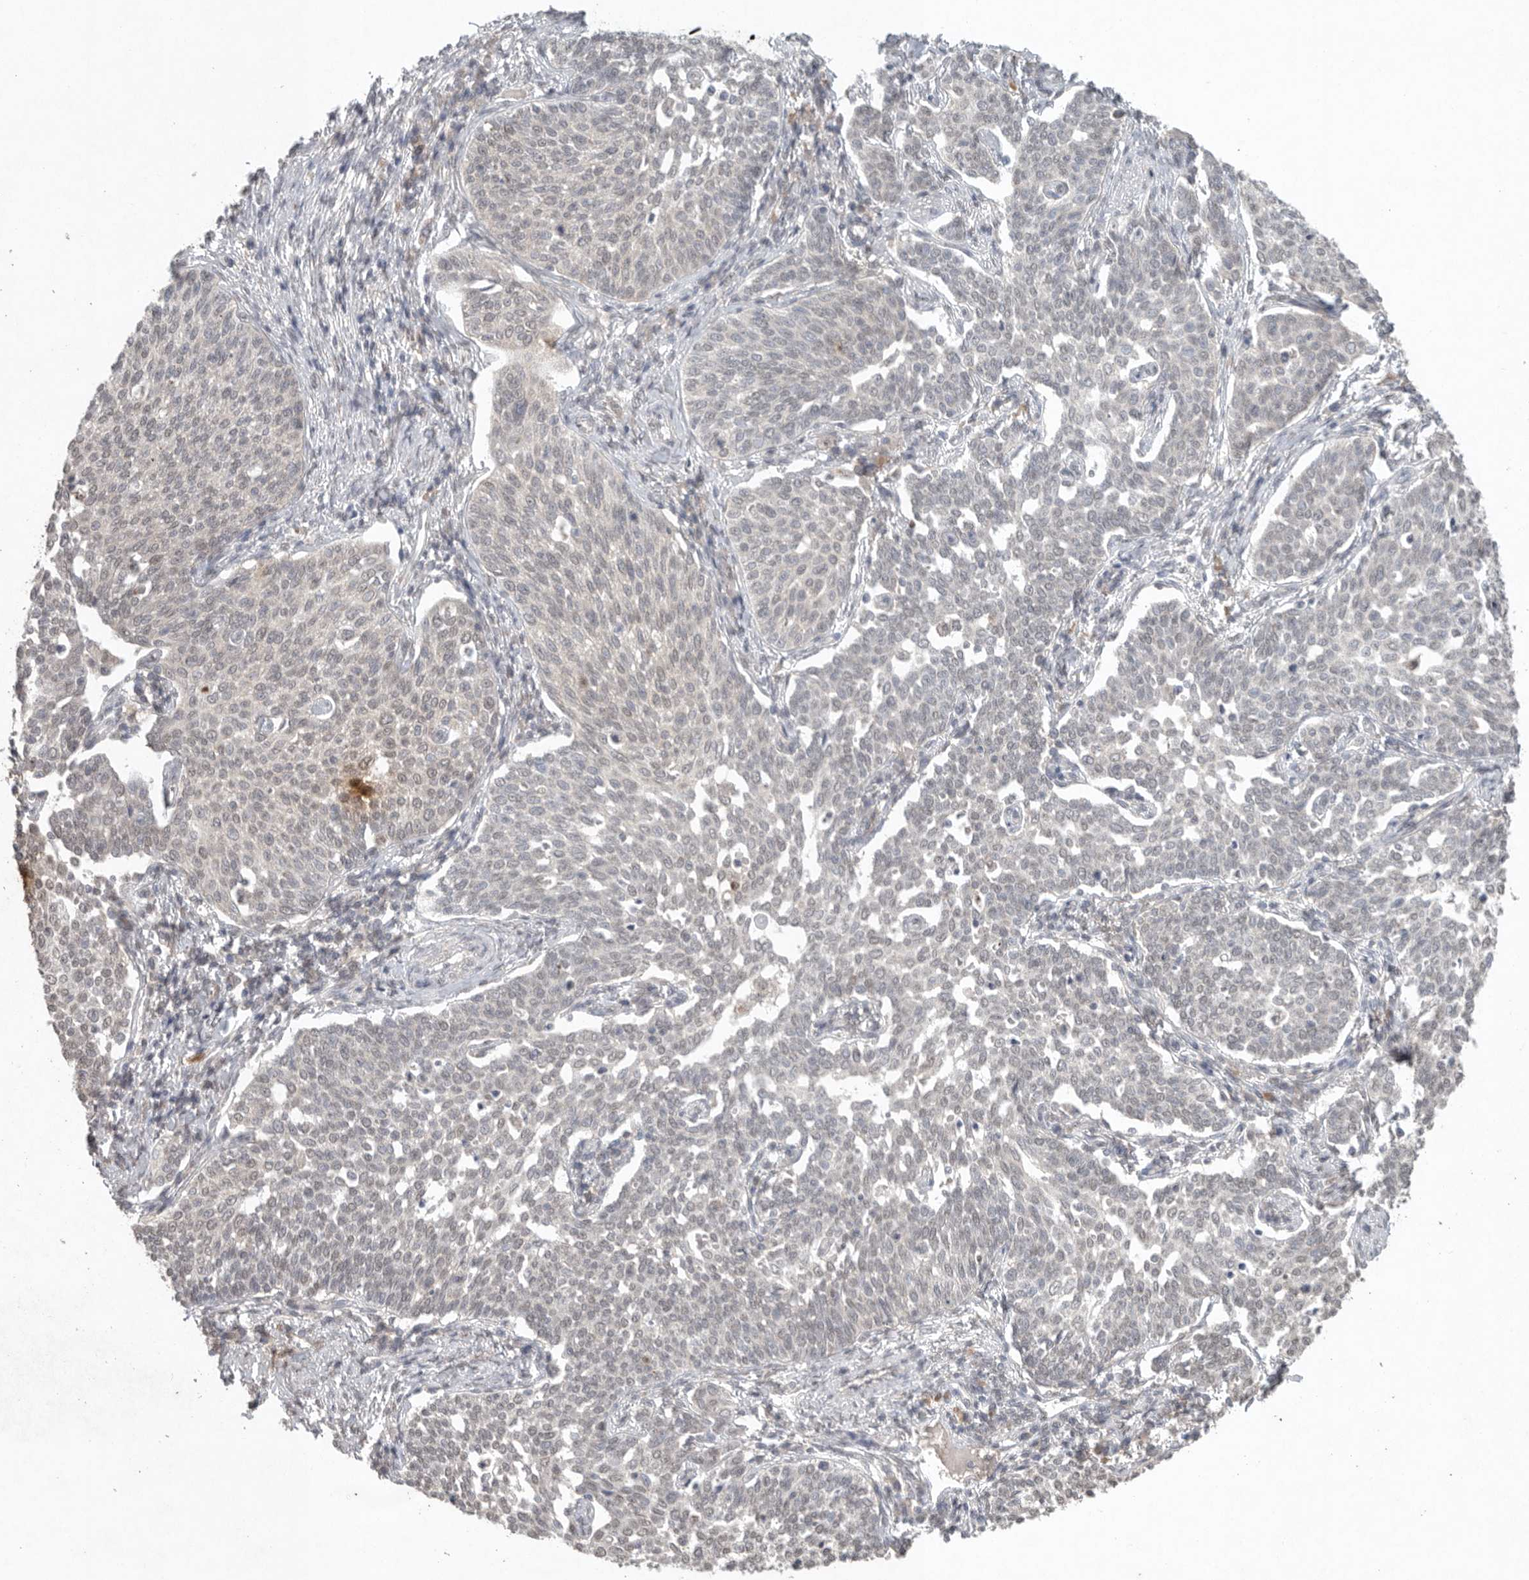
{"staining": {"intensity": "negative", "quantity": "none", "location": "none"}, "tissue": "cervical cancer", "cell_type": "Tumor cells", "image_type": "cancer", "snomed": [{"axis": "morphology", "description": "Squamous cell carcinoma, NOS"}, {"axis": "topography", "description": "Cervix"}], "caption": "The IHC histopathology image has no significant expression in tumor cells of cervical cancer tissue.", "gene": "KLK5", "patient": {"sex": "female", "age": 34}}